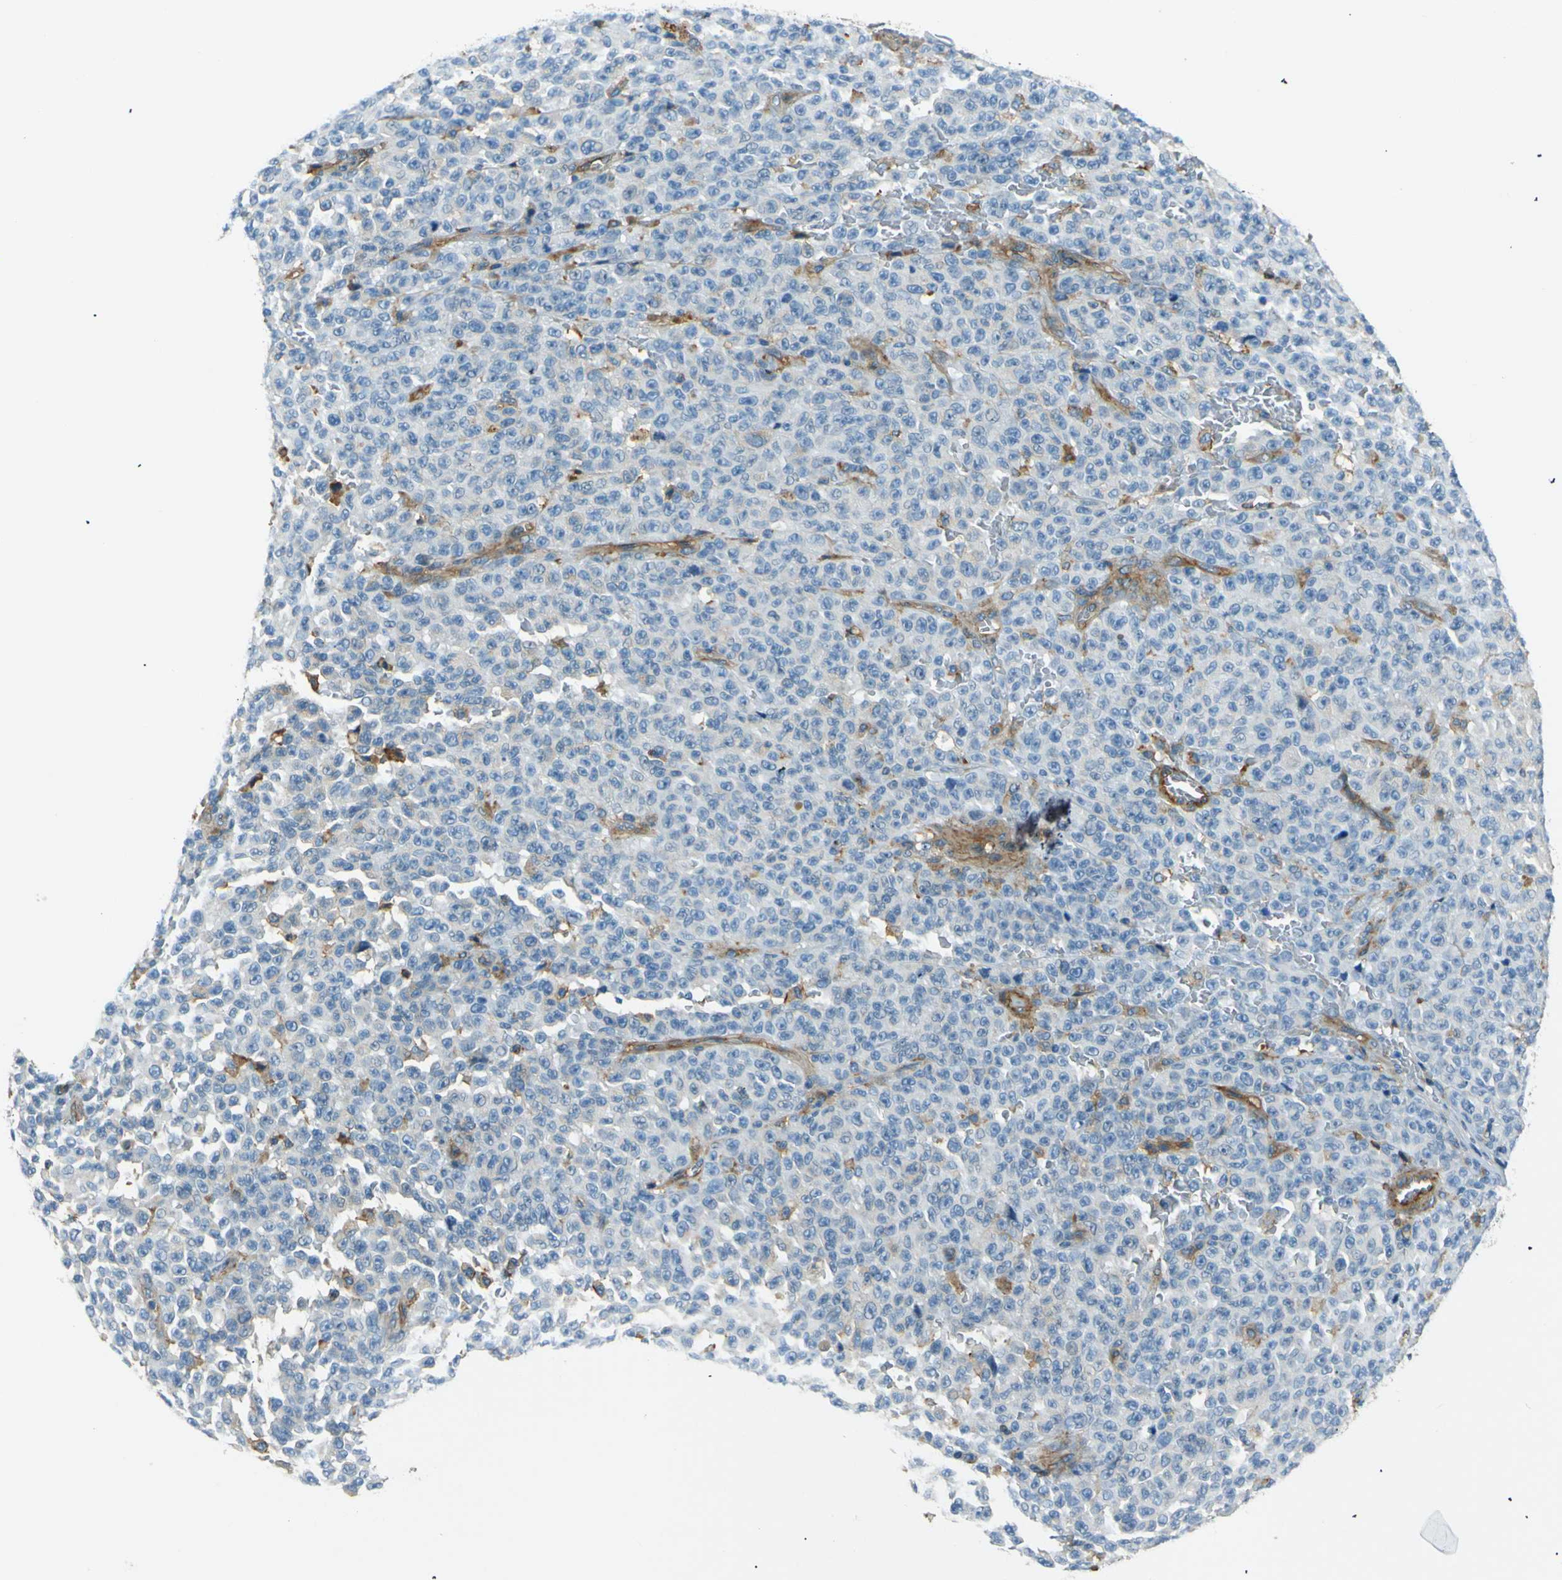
{"staining": {"intensity": "negative", "quantity": "none", "location": "none"}, "tissue": "melanoma", "cell_type": "Tumor cells", "image_type": "cancer", "snomed": [{"axis": "morphology", "description": "Malignant melanoma, NOS"}, {"axis": "topography", "description": "Skin"}], "caption": "This photomicrograph is of malignant melanoma stained with immunohistochemistry to label a protein in brown with the nuclei are counter-stained blue. There is no expression in tumor cells. (IHC, brightfield microscopy, high magnification).", "gene": "ENTPD1", "patient": {"sex": "female", "age": 82}}